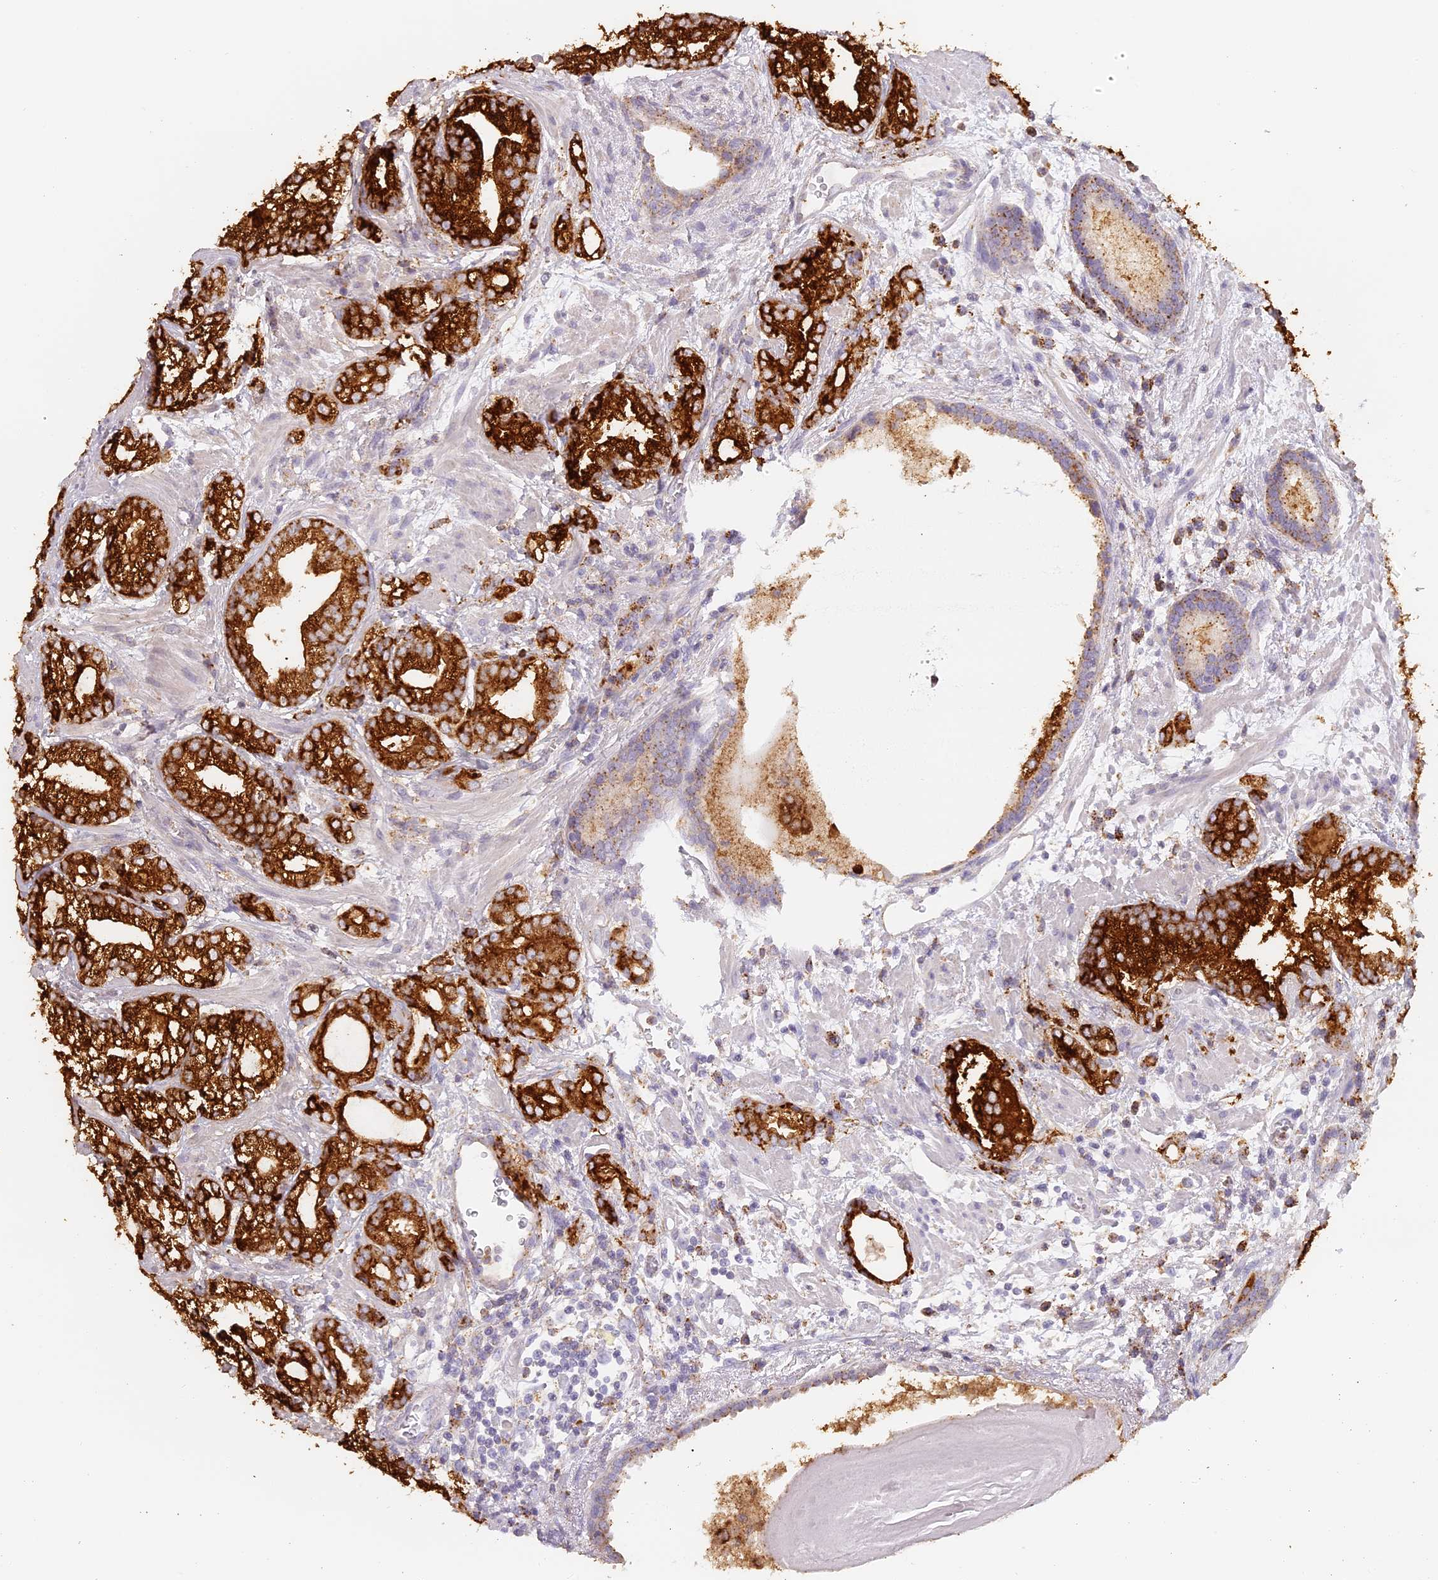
{"staining": {"intensity": "strong", "quantity": ">75%", "location": "cytoplasmic/membranous"}, "tissue": "prostate cancer", "cell_type": "Tumor cells", "image_type": "cancer", "snomed": [{"axis": "morphology", "description": "Normal morphology"}, {"axis": "morphology", "description": "Adenocarcinoma, Low grade"}, {"axis": "topography", "description": "Prostate"}], "caption": "DAB (3,3'-diaminobenzidine) immunohistochemical staining of human prostate low-grade adenocarcinoma demonstrates strong cytoplasmic/membranous protein positivity in about >75% of tumor cells.", "gene": "LAMP2", "patient": {"sex": "male", "age": 72}}